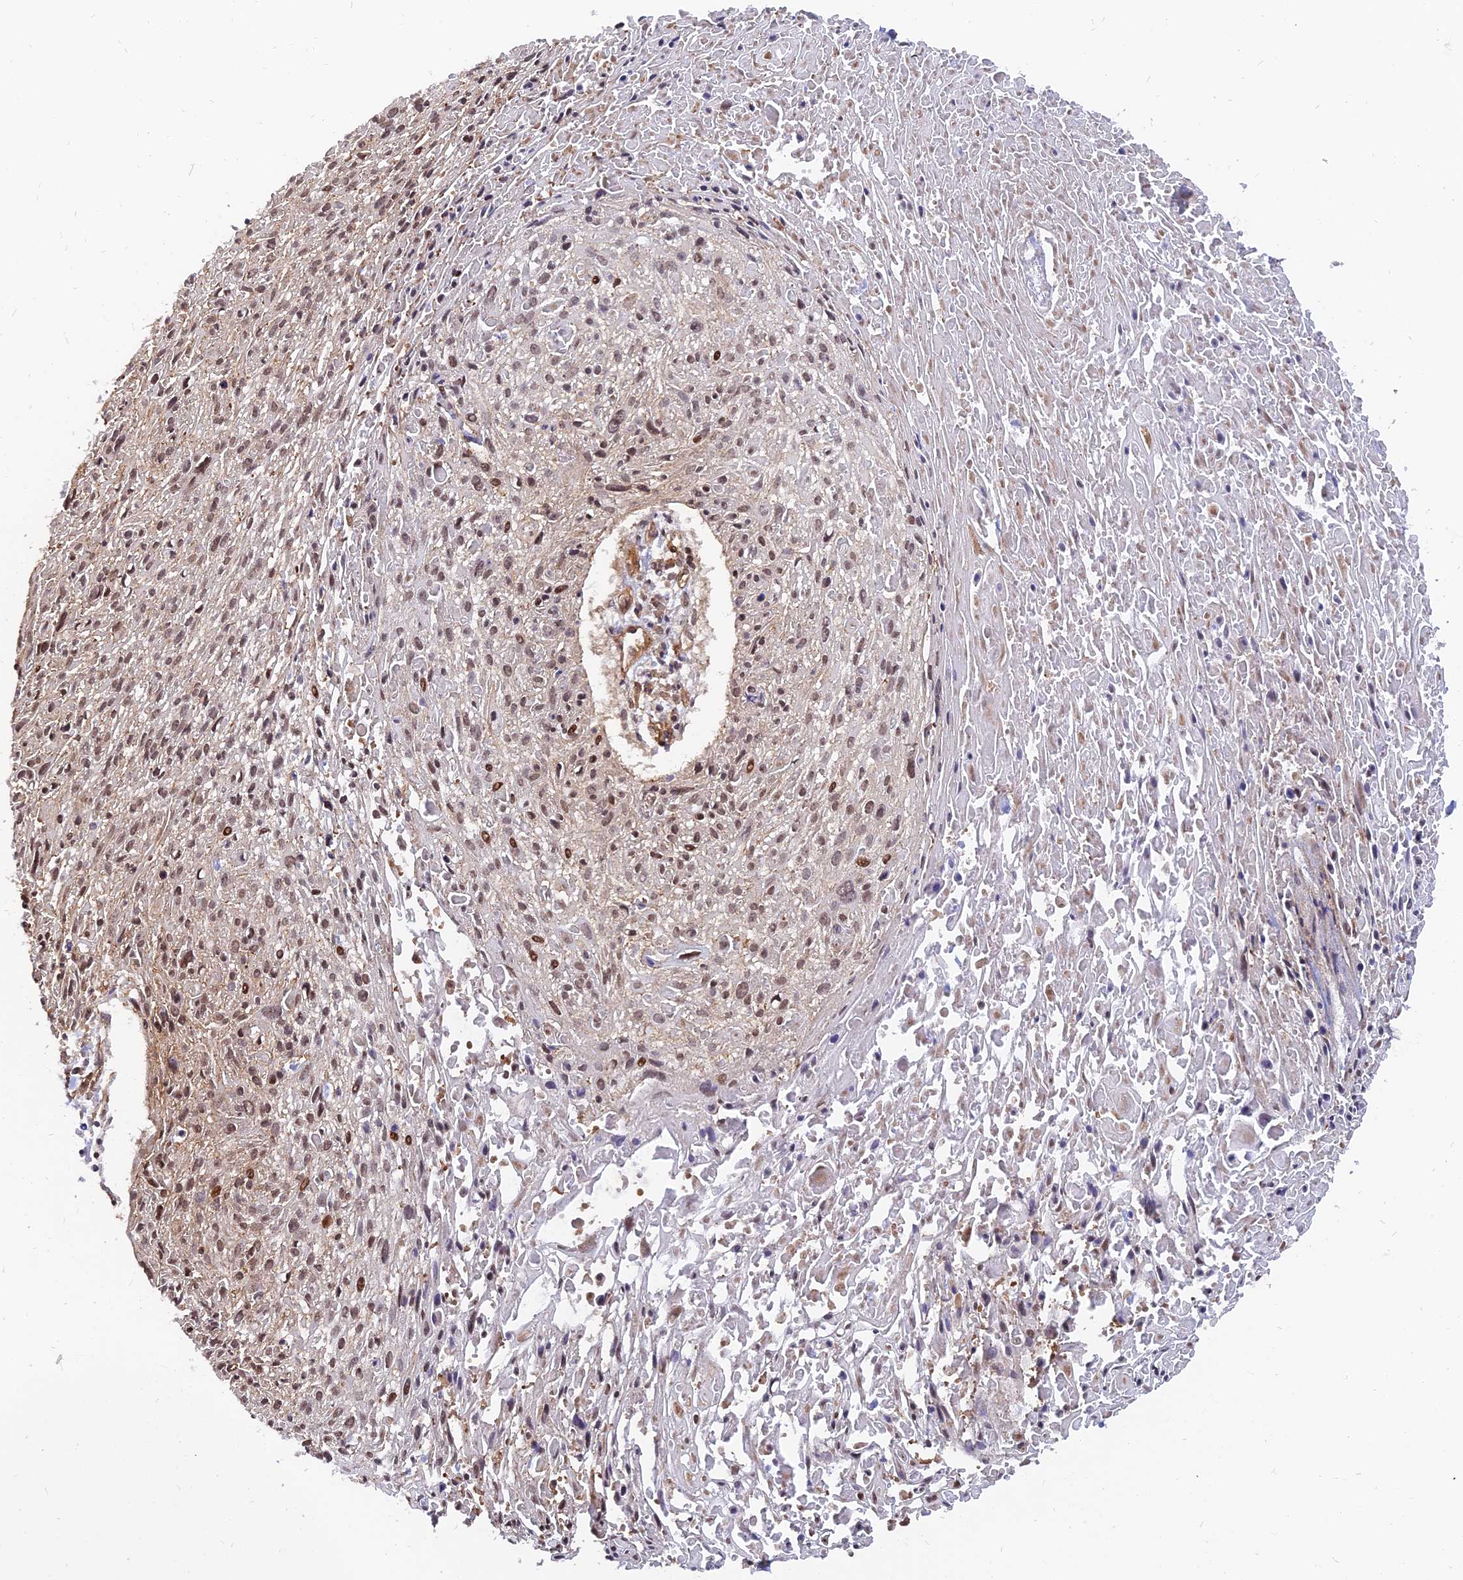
{"staining": {"intensity": "weak", "quantity": ">75%", "location": "nuclear"}, "tissue": "cervical cancer", "cell_type": "Tumor cells", "image_type": "cancer", "snomed": [{"axis": "morphology", "description": "Squamous cell carcinoma, NOS"}, {"axis": "topography", "description": "Cervix"}], "caption": "DAB immunohistochemical staining of human cervical squamous cell carcinoma shows weak nuclear protein expression in approximately >75% of tumor cells.", "gene": "WDR41", "patient": {"sex": "female", "age": 51}}